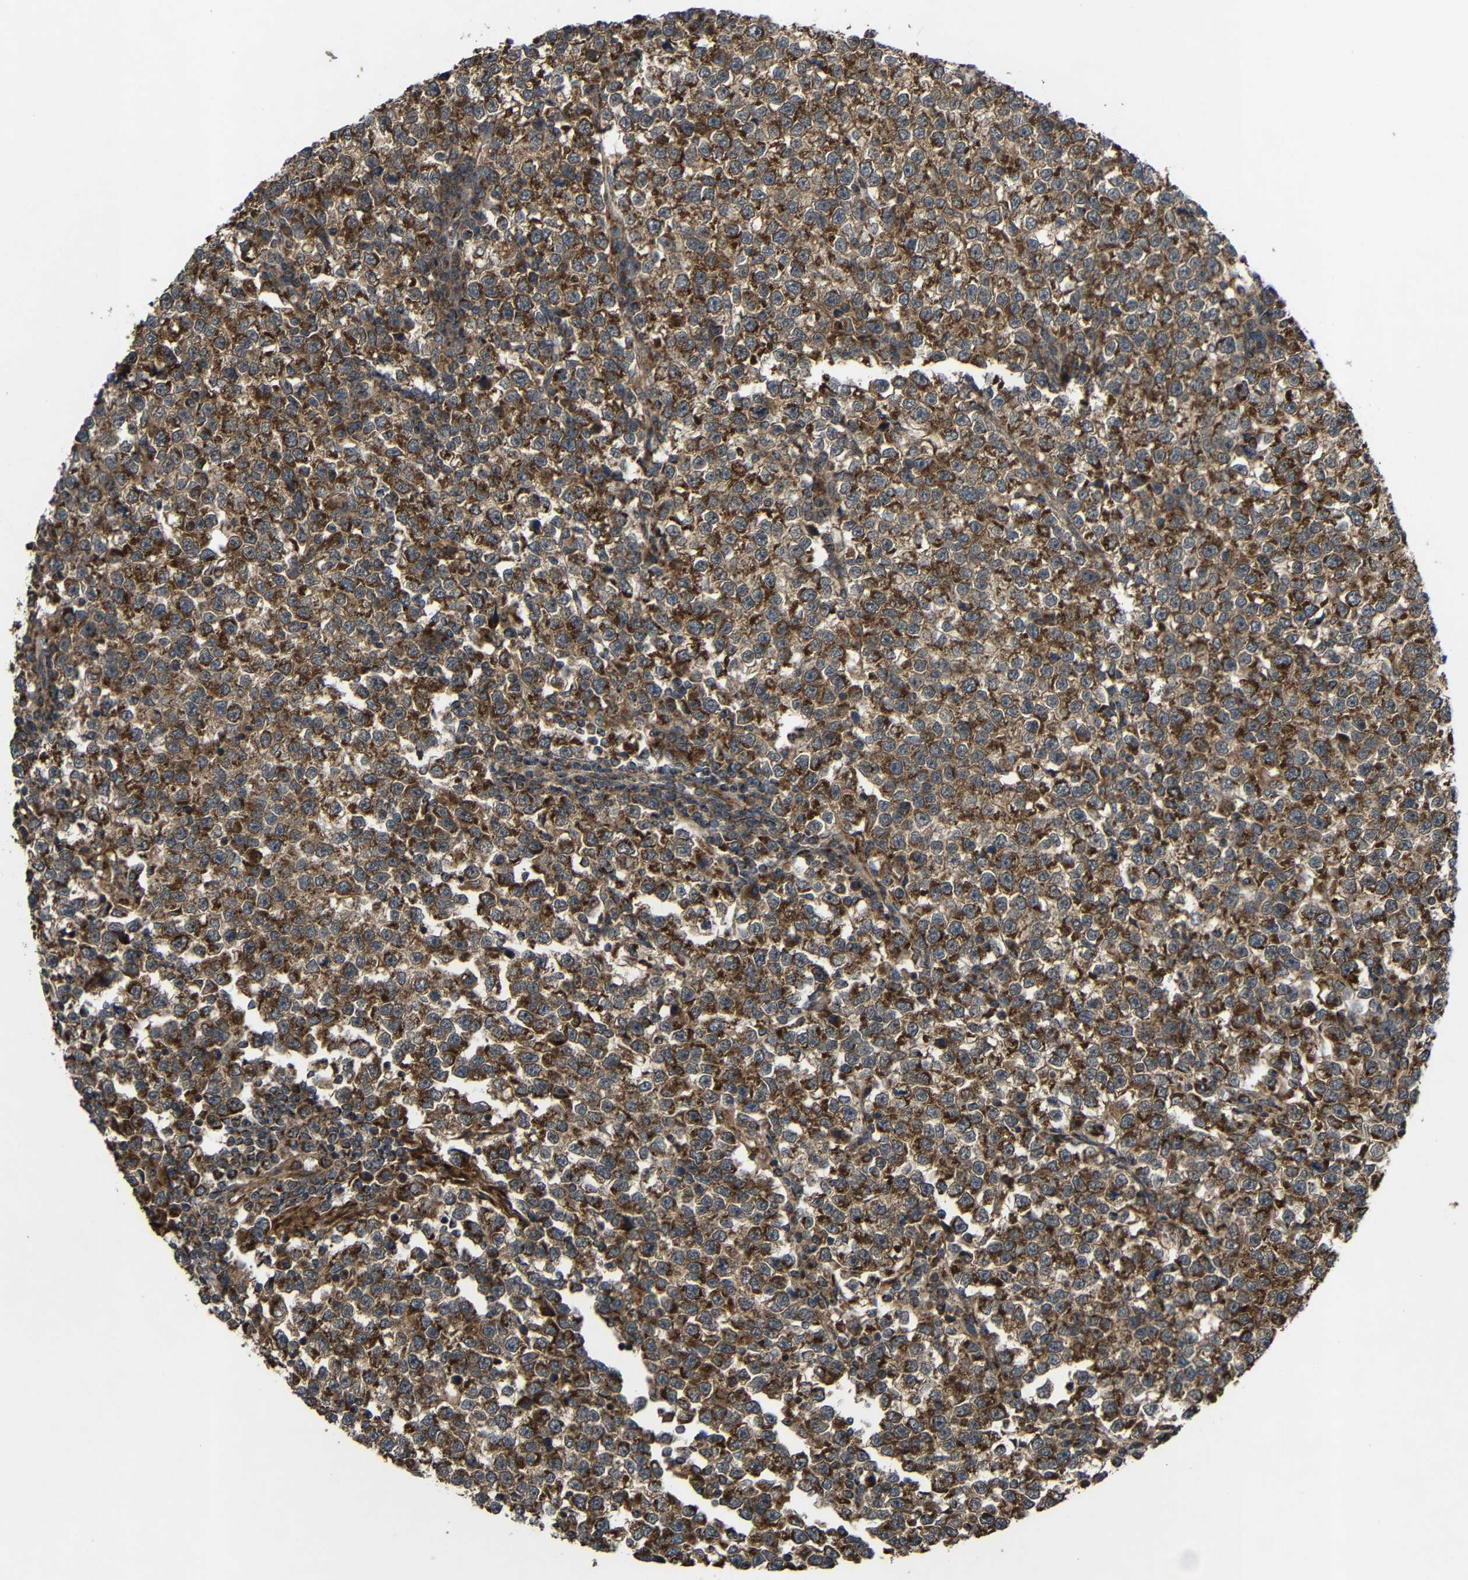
{"staining": {"intensity": "strong", "quantity": ">75%", "location": "cytoplasmic/membranous"}, "tissue": "testis cancer", "cell_type": "Tumor cells", "image_type": "cancer", "snomed": [{"axis": "morphology", "description": "Normal tissue, NOS"}, {"axis": "morphology", "description": "Seminoma, NOS"}, {"axis": "topography", "description": "Testis"}], "caption": "Testis cancer (seminoma) stained for a protein (brown) shows strong cytoplasmic/membranous positive positivity in approximately >75% of tumor cells.", "gene": "C1GALT1", "patient": {"sex": "male", "age": 43}}